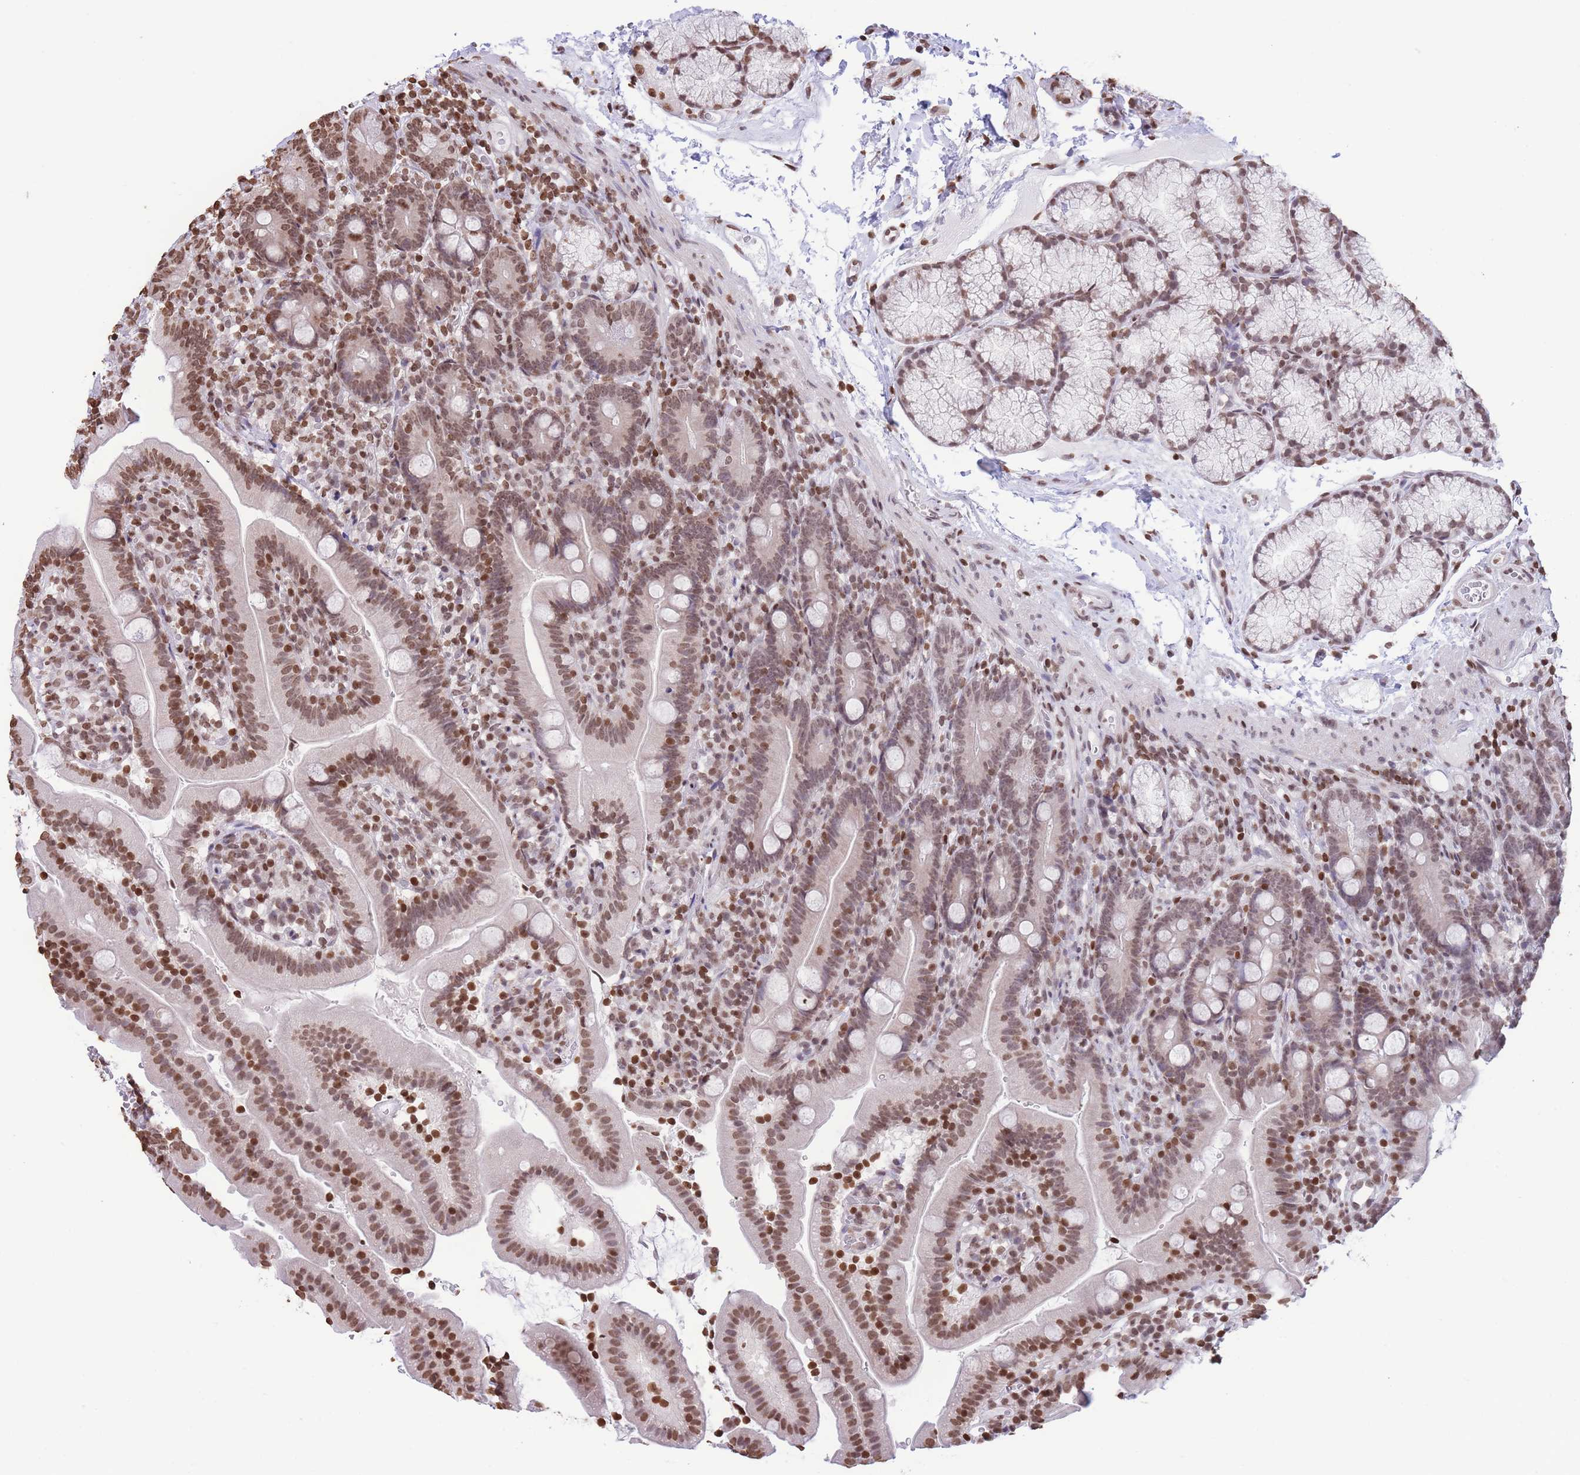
{"staining": {"intensity": "moderate", "quantity": ">75%", "location": "nuclear"}, "tissue": "duodenum", "cell_type": "Glandular cells", "image_type": "normal", "snomed": [{"axis": "morphology", "description": "Normal tissue, NOS"}, {"axis": "topography", "description": "Duodenum"}], "caption": "Glandular cells reveal medium levels of moderate nuclear positivity in about >75% of cells in benign duodenum.", "gene": "H2BC10", "patient": {"sex": "female", "age": 67}}